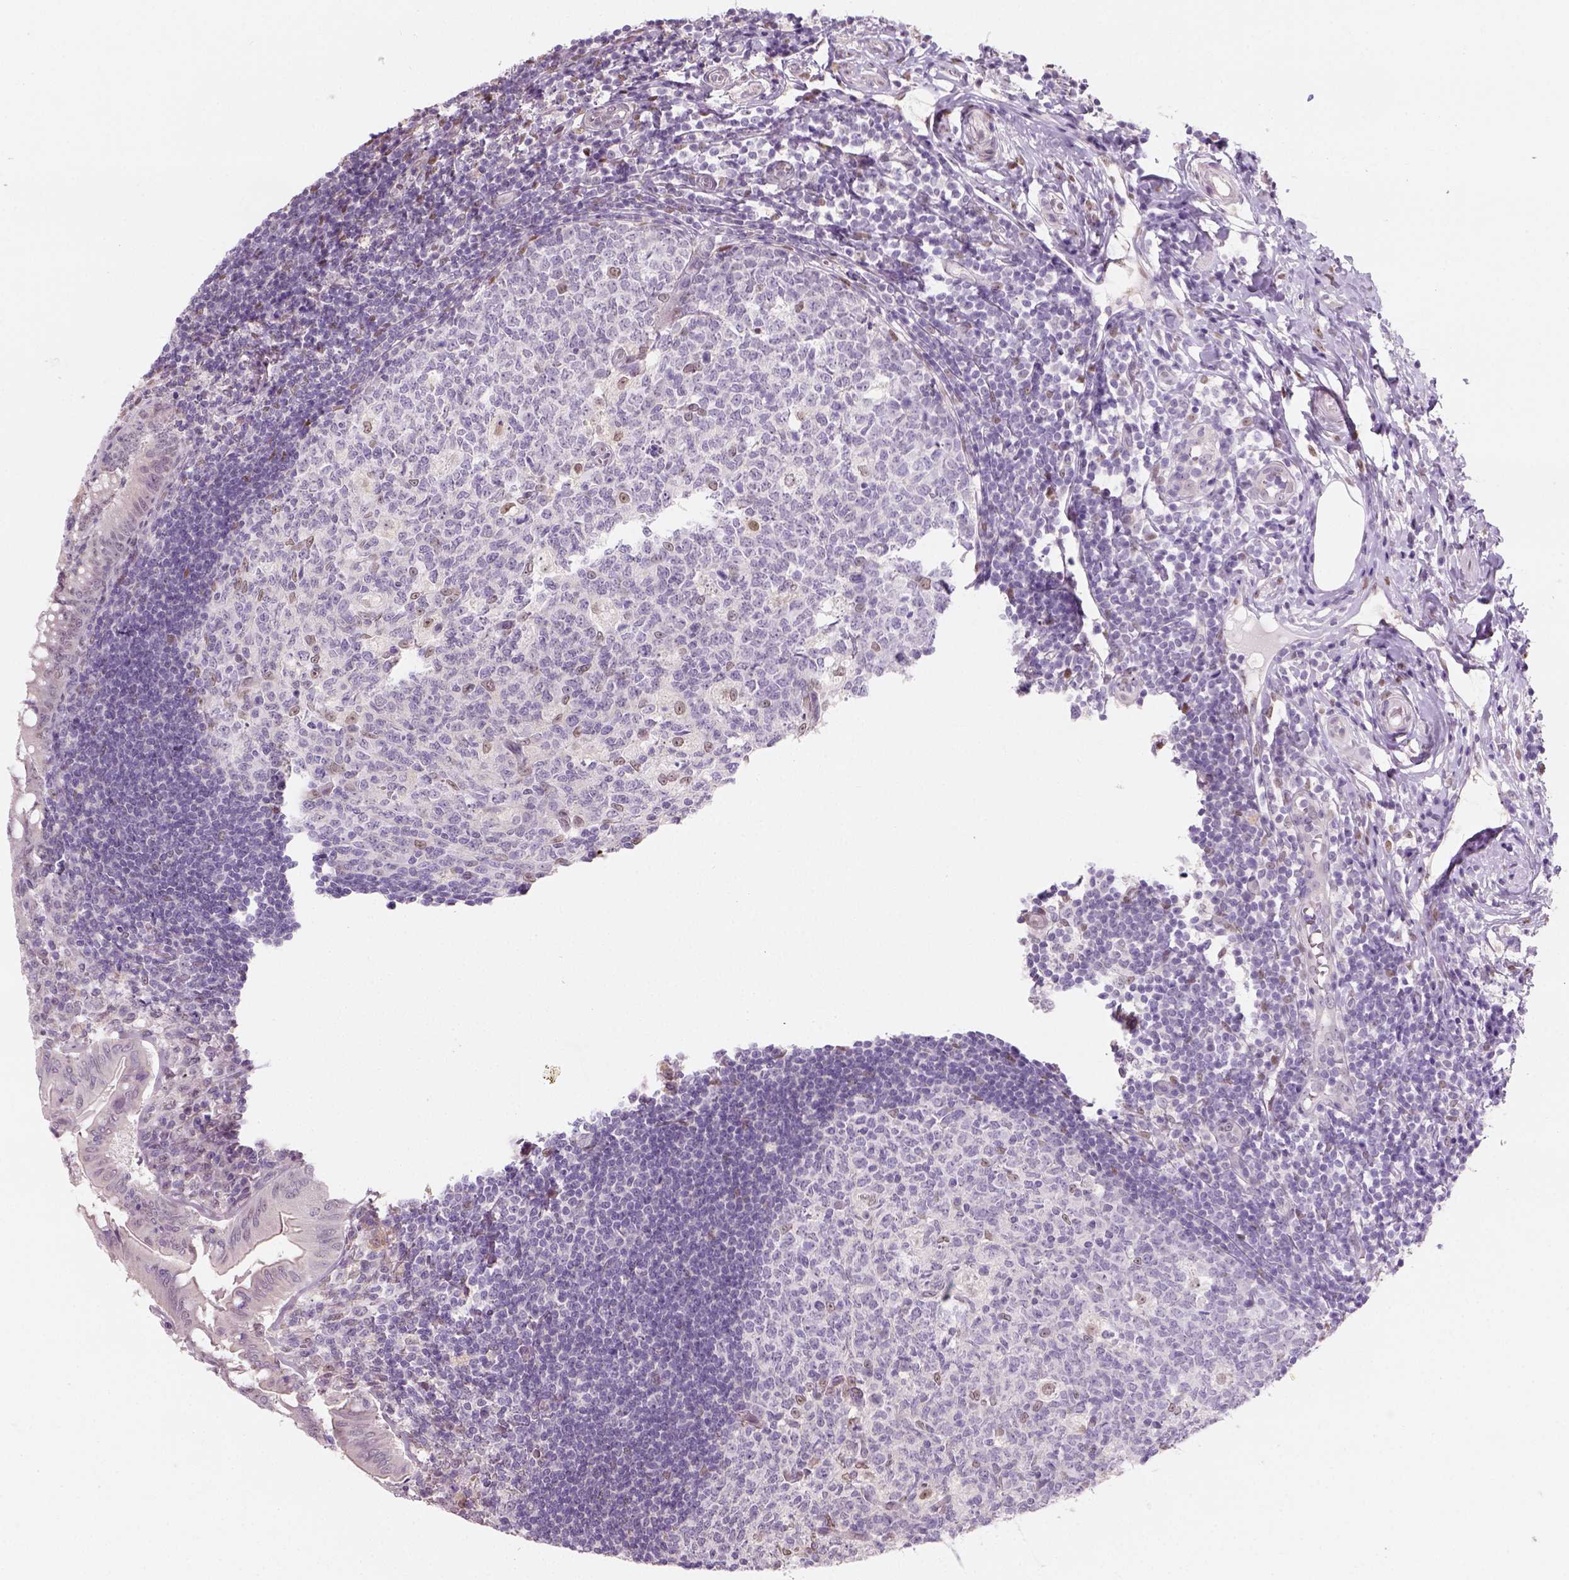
{"staining": {"intensity": "negative", "quantity": "none", "location": "none"}, "tissue": "appendix", "cell_type": "Glandular cells", "image_type": "normal", "snomed": [{"axis": "morphology", "description": "Normal tissue, NOS"}, {"axis": "morphology", "description": "Inflammation, NOS"}, {"axis": "topography", "description": "Appendix"}], "caption": "Appendix was stained to show a protein in brown. There is no significant staining in glandular cells. (Immunohistochemistry, brightfield microscopy, high magnification).", "gene": "C1orf112", "patient": {"sex": "male", "age": 16}}